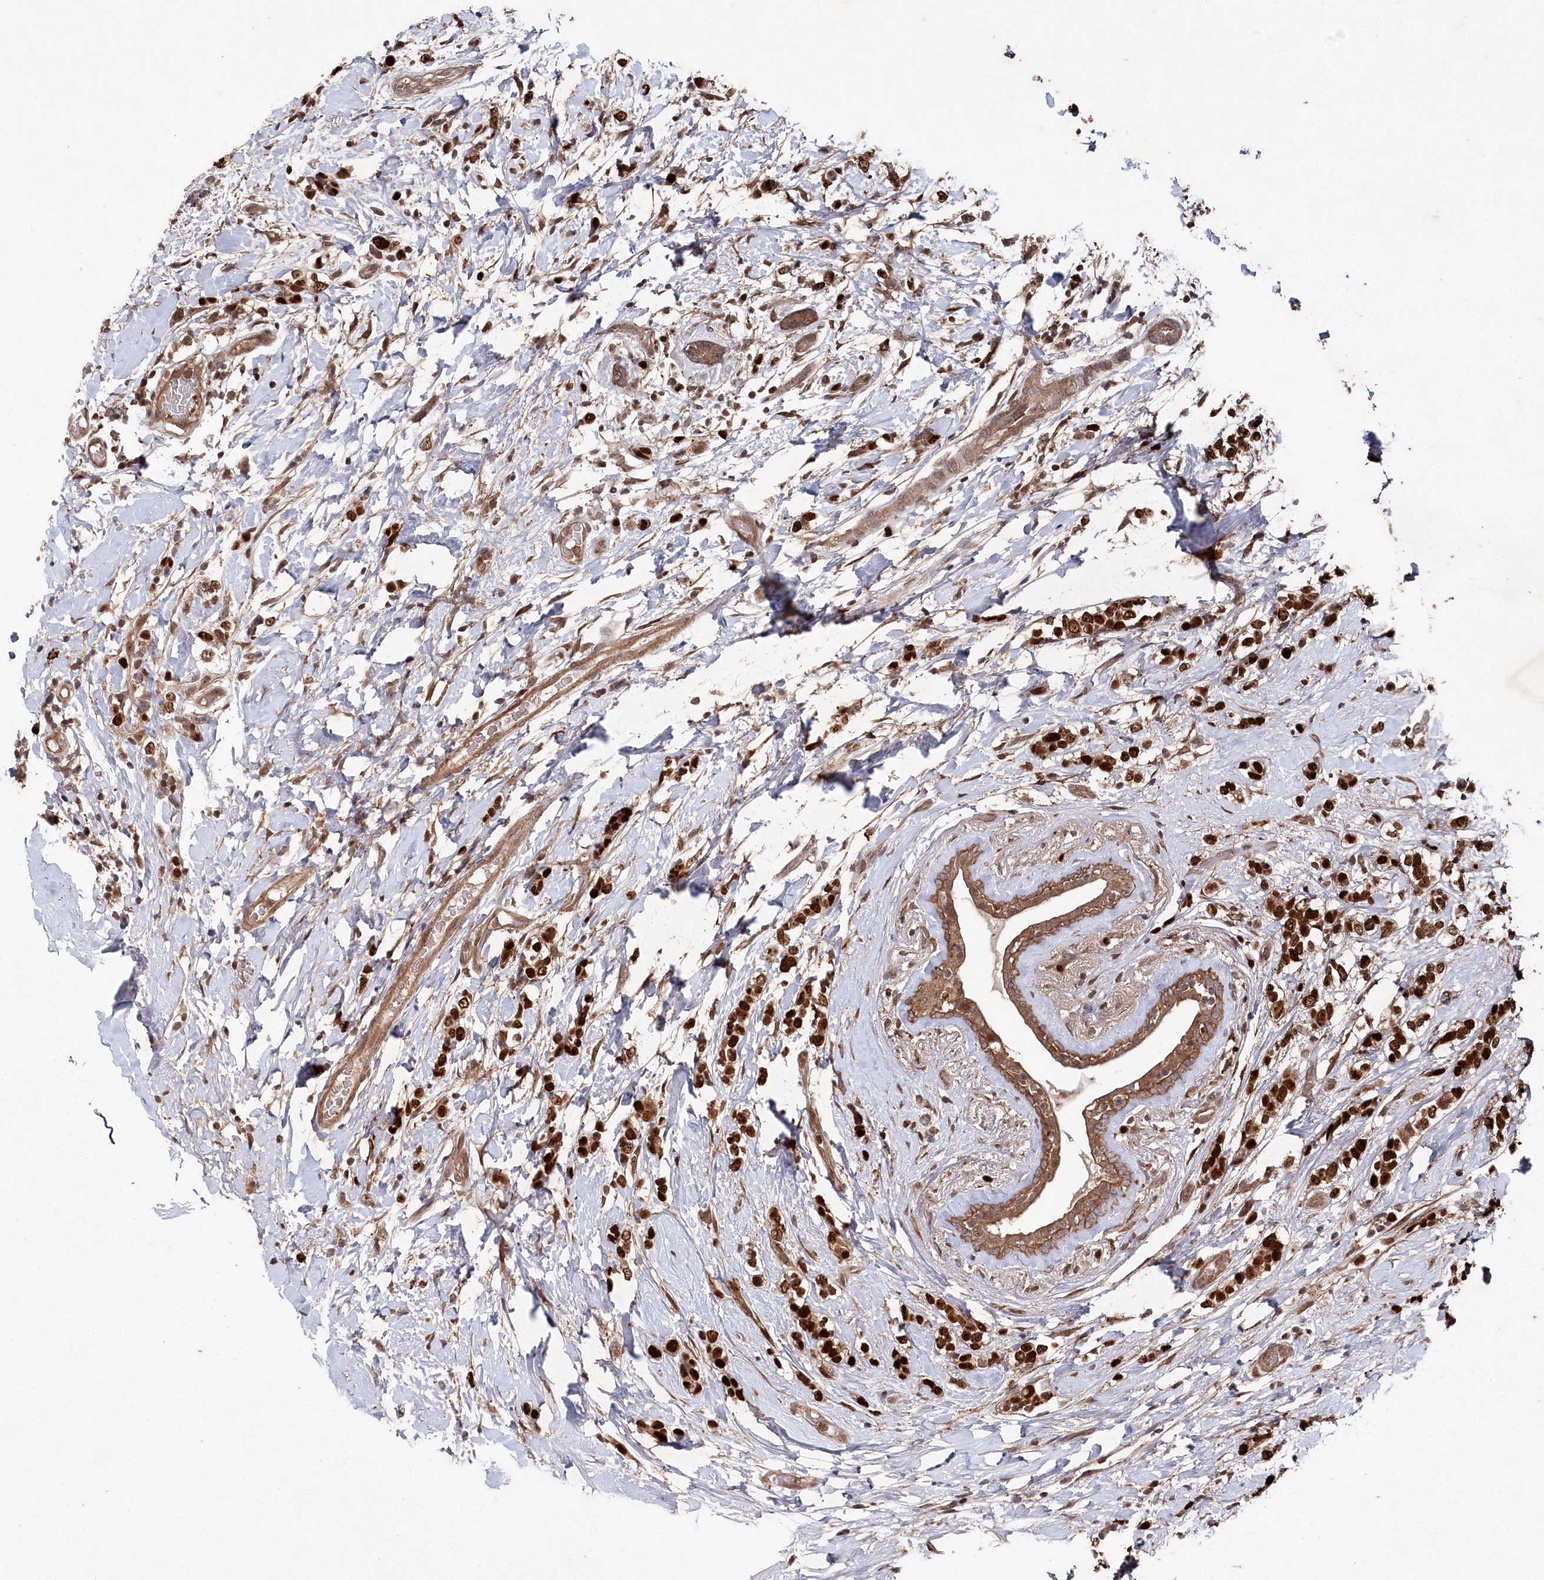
{"staining": {"intensity": "strong", "quantity": ">75%", "location": "cytoplasmic/membranous,nuclear"}, "tissue": "breast cancer", "cell_type": "Tumor cells", "image_type": "cancer", "snomed": [{"axis": "morphology", "description": "Normal tissue, NOS"}, {"axis": "morphology", "description": "Lobular carcinoma"}, {"axis": "topography", "description": "Breast"}], "caption": "About >75% of tumor cells in breast cancer exhibit strong cytoplasmic/membranous and nuclear protein expression as visualized by brown immunohistochemical staining.", "gene": "BORCS7", "patient": {"sex": "female", "age": 47}}